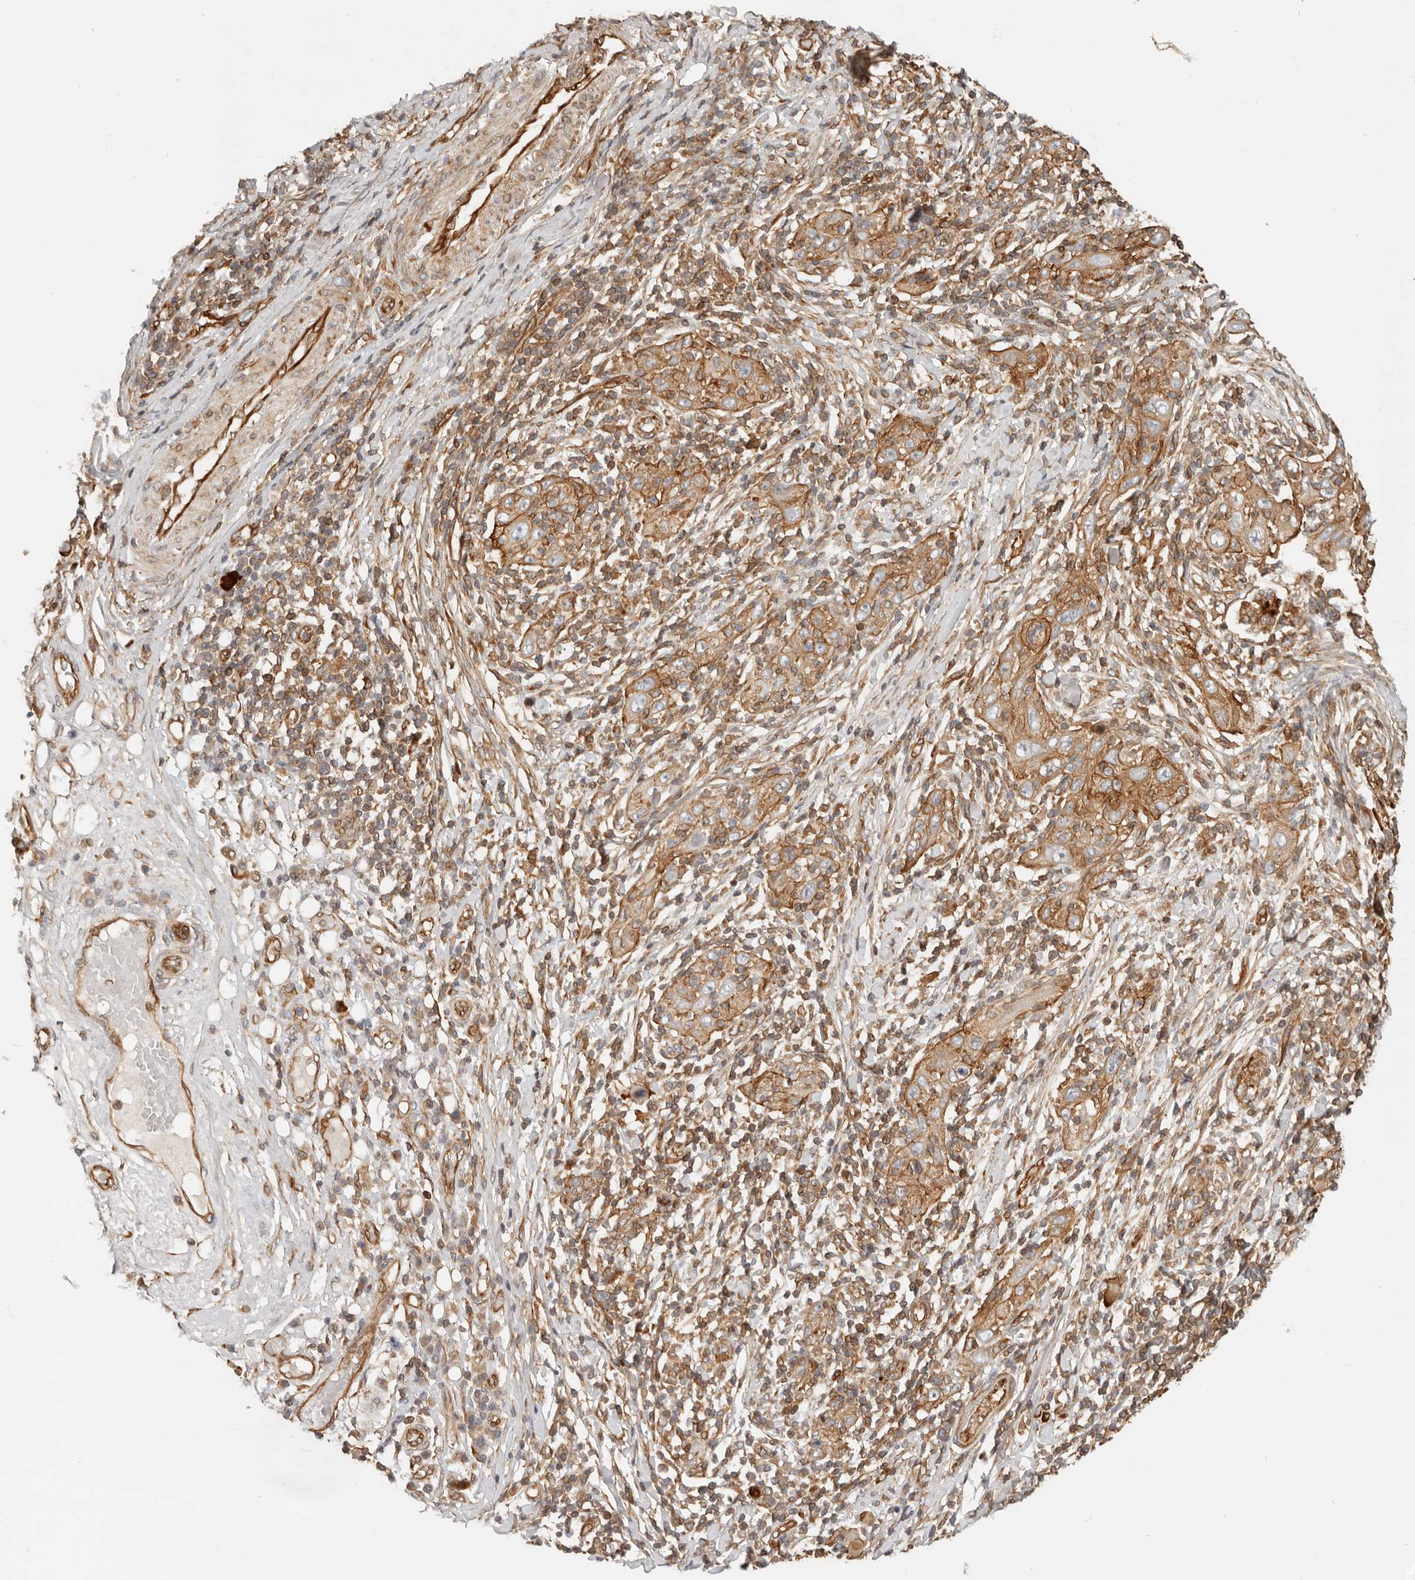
{"staining": {"intensity": "moderate", "quantity": ">75%", "location": "cytoplasmic/membranous"}, "tissue": "skin cancer", "cell_type": "Tumor cells", "image_type": "cancer", "snomed": [{"axis": "morphology", "description": "Squamous cell carcinoma, NOS"}, {"axis": "topography", "description": "Skin"}], "caption": "There is medium levels of moderate cytoplasmic/membranous staining in tumor cells of skin cancer (squamous cell carcinoma), as demonstrated by immunohistochemical staining (brown color).", "gene": "UFSP1", "patient": {"sex": "female", "age": 88}}